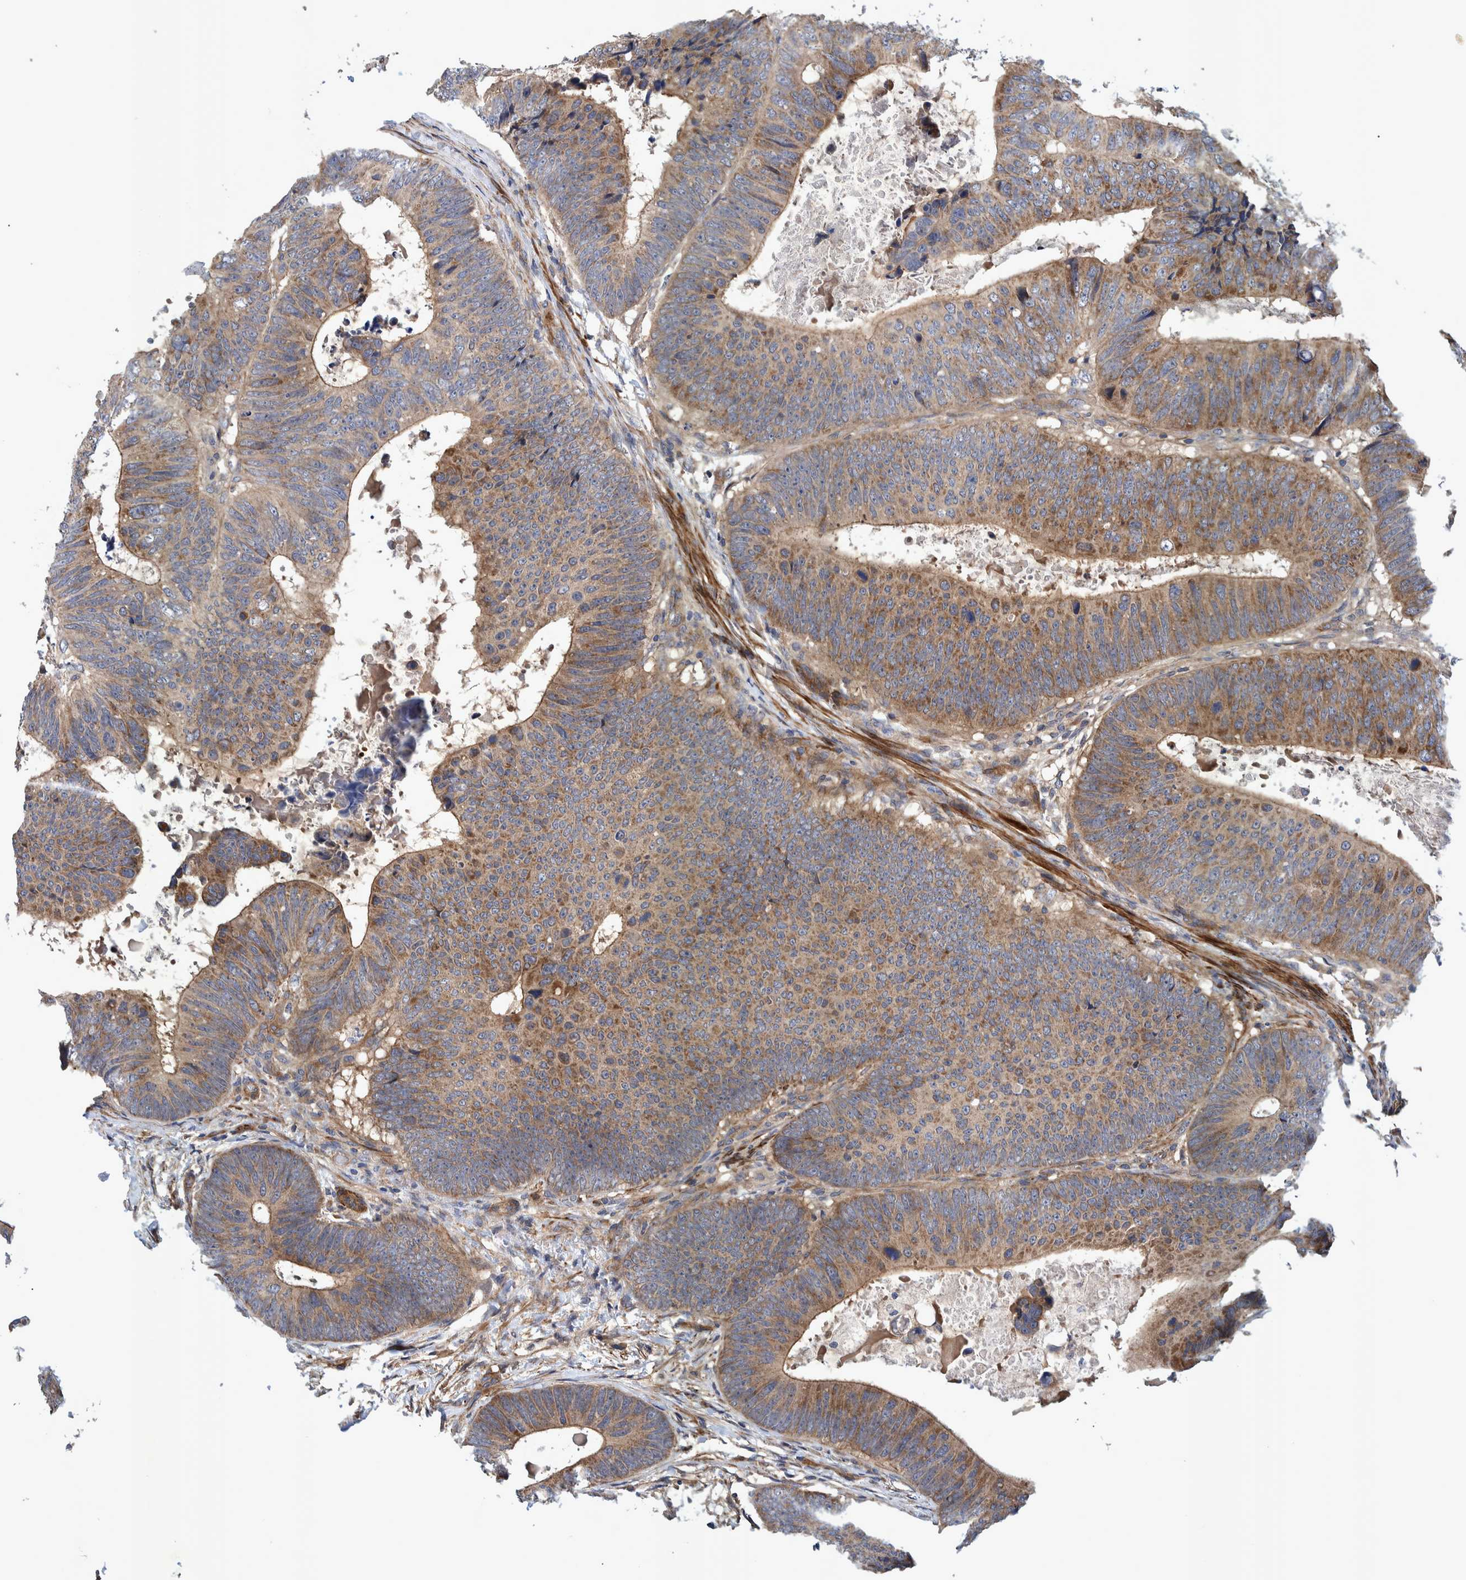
{"staining": {"intensity": "moderate", "quantity": ">75%", "location": "cytoplasmic/membranous"}, "tissue": "colorectal cancer", "cell_type": "Tumor cells", "image_type": "cancer", "snomed": [{"axis": "morphology", "description": "Adenocarcinoma, NOS"}, {"axis": "topography", "description": "Colon"}], "caption": "Immunohistochemical staining of human colorectal adenocarcinoma demonstrates moderate cytoplasmic/membranous protein staining in about >75% of tumor cells.", "gene": "GRPEL2", "patient": {"sex": "male", "age": 56}}